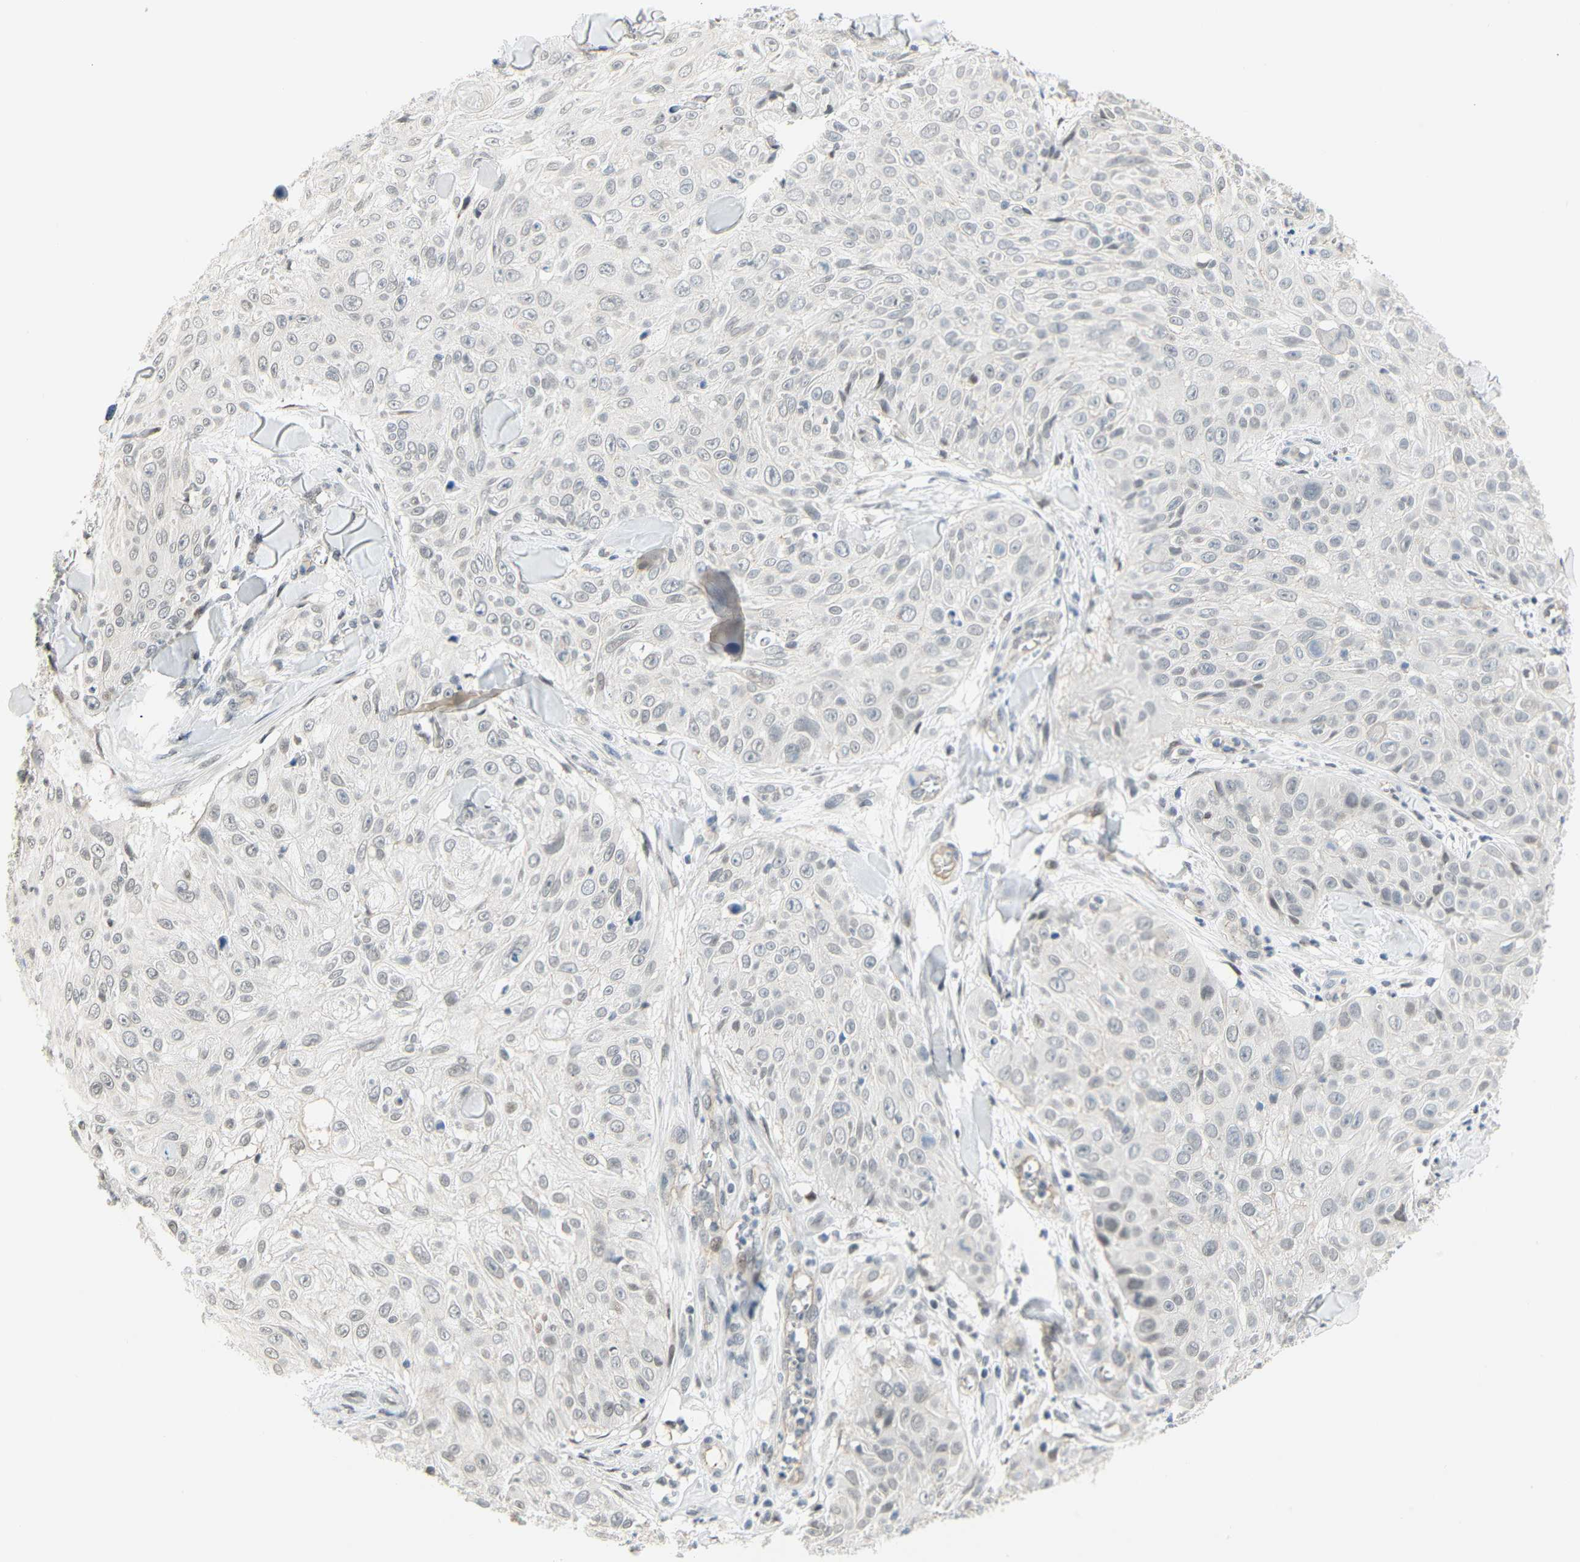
{"staining": {"intensity": "negative", "quantity": "none", "location": "none"}, "tissue": "skin cancer", "cell_type": "Tumor cells", "image_type": "cancer", "snomed": [{"axis": "morphology", "description": "Squamous cell carcinoma, NOS"}, {"axis": "topography", "description": "Skin"}], "caption": "This is an immunohistochemistry micrograph of human skin cancer. There is no expression in tumor cells.", "gene": "IMPG2", "patient": {"sex": "male", "age": 86}}